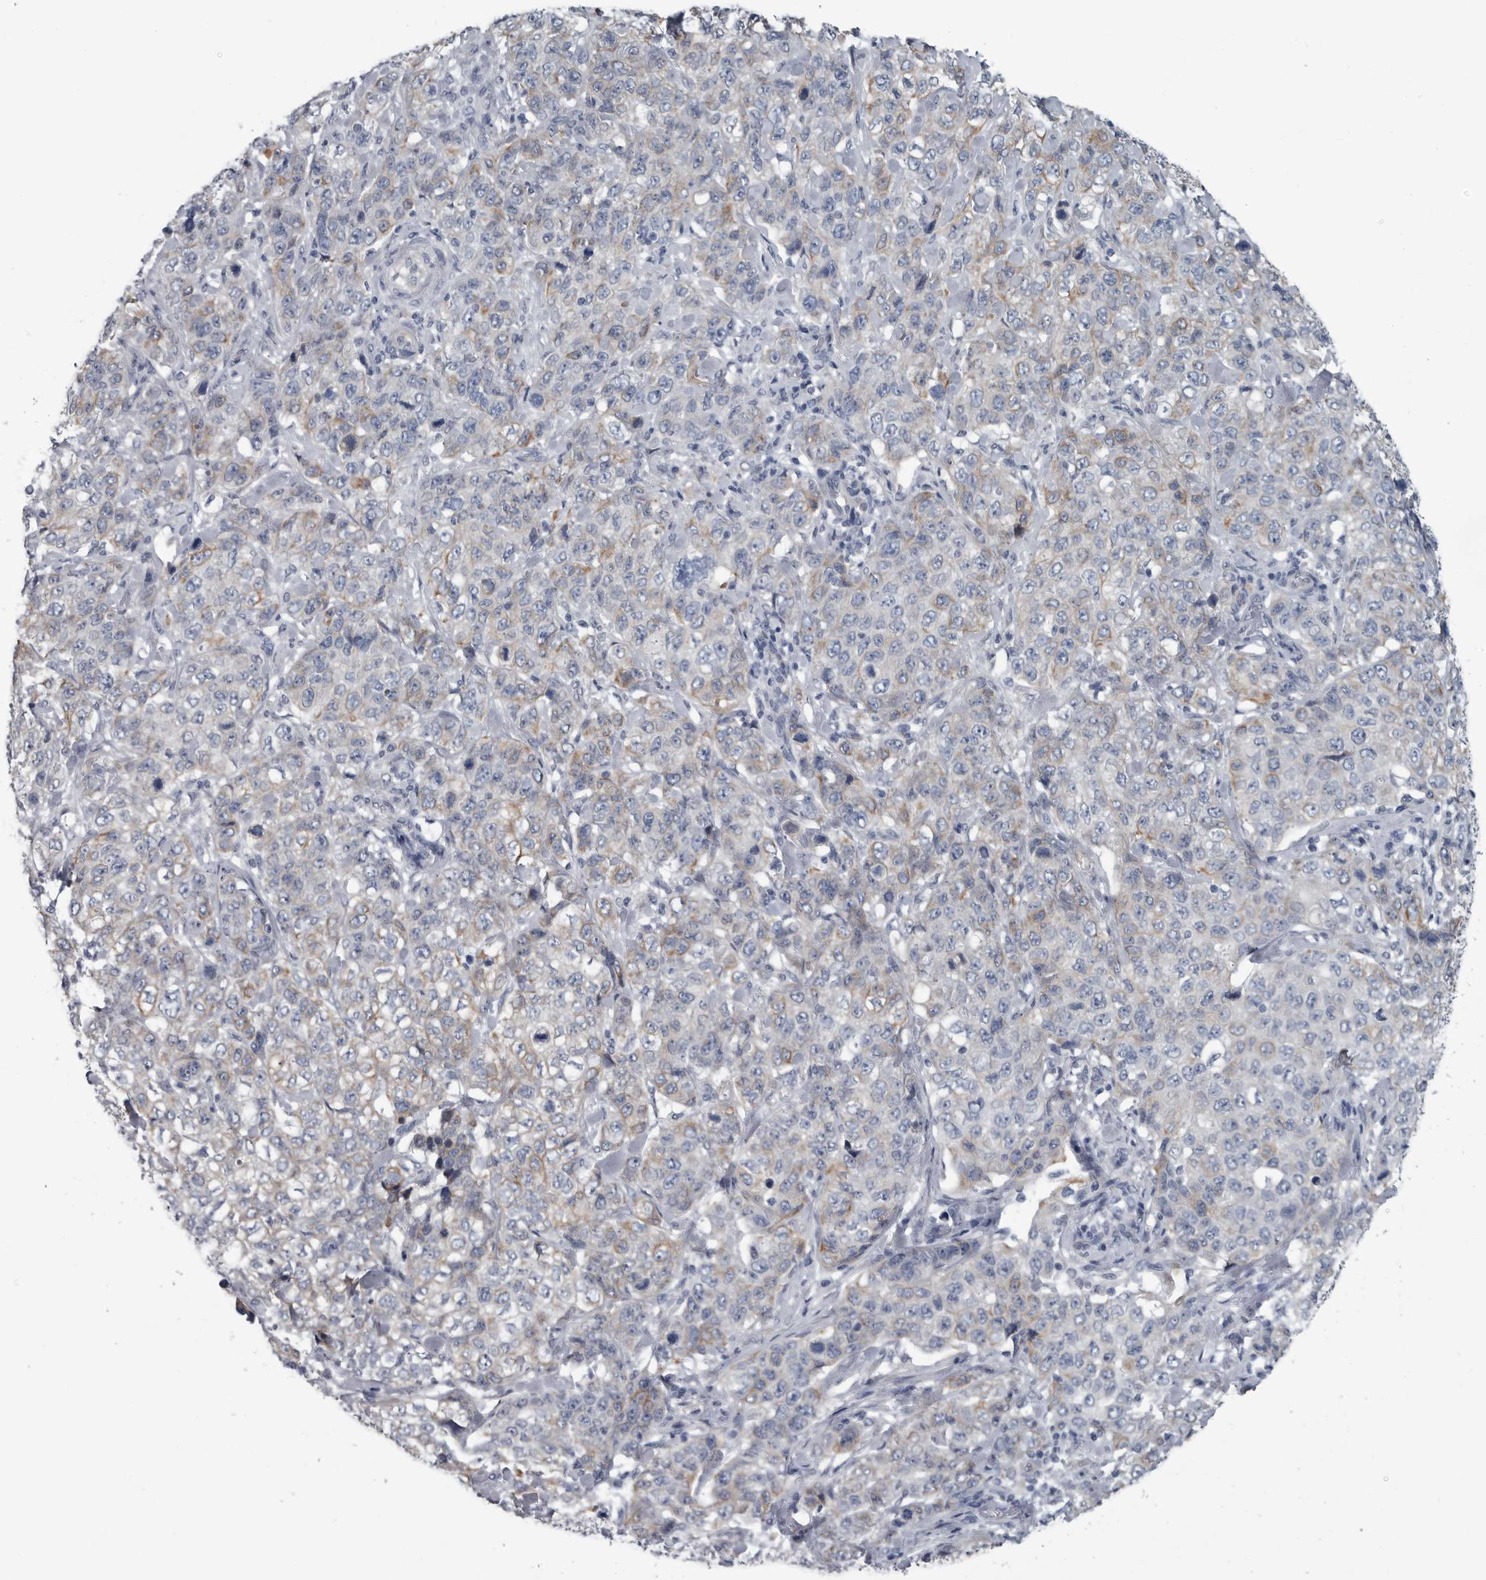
{"staining": {"intensity": "weak", "quantity": "25%-75%", "location": "cytoplasmic/membranous"}, "tissue": "stomach cancer", "cell_type": "Tumor cells", "image_type": "cancer", "snomed": [{"axis": "morphology", "description": "Adenocarcinoma, NOS"}, {"axis": "topography", "description": "Stomach"}], "caption": "Human stomach cancer (adenocarcinoma) stained with a brown dye reveals weak cytoplasmic/membranous positive positivity in approximately 25%-75% of tumor cells.", "gene": "MYOC", "patient": {"sex": "male", "age": 48}}